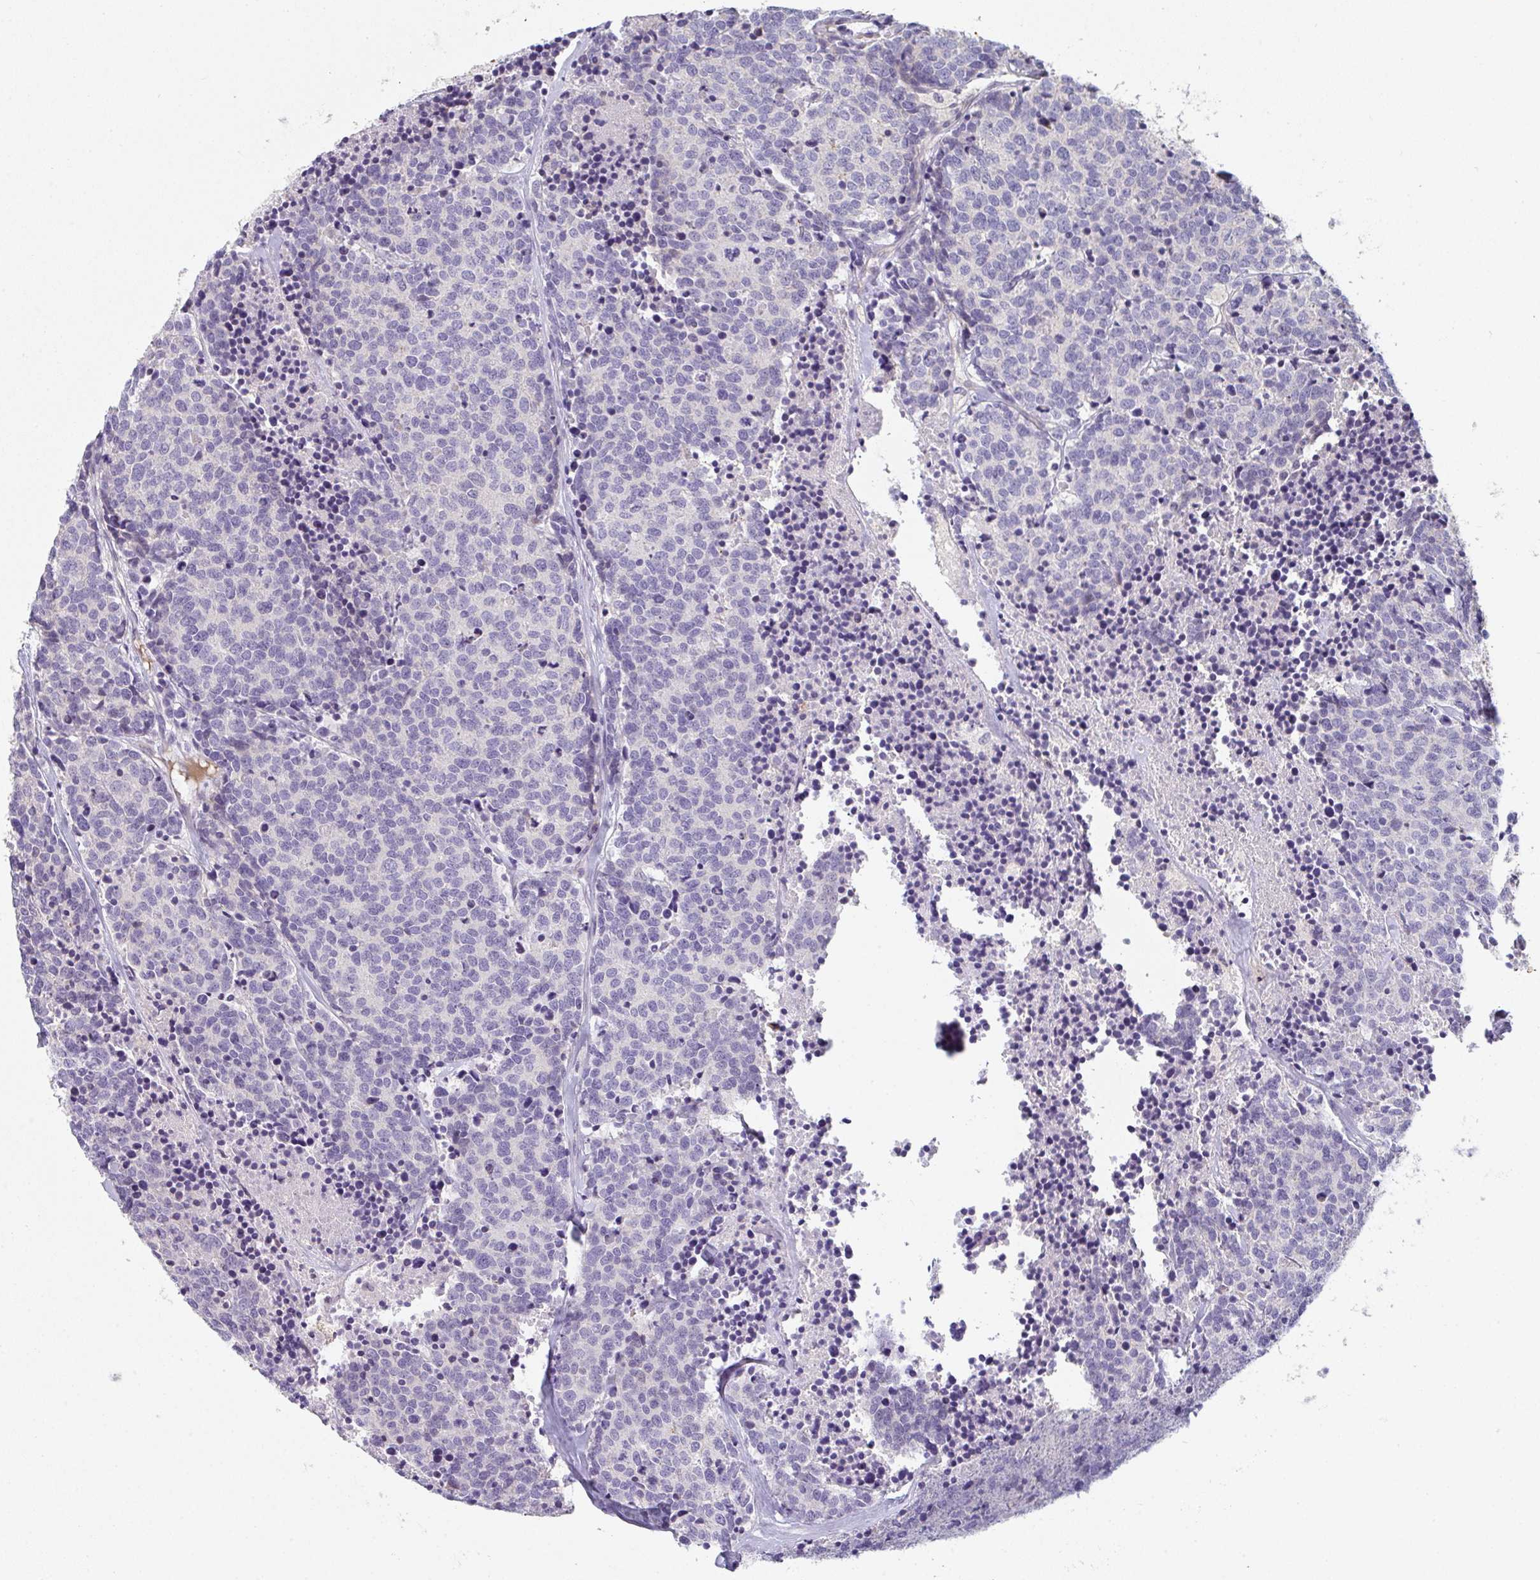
{"staining": {"intensity": "negative", "quantity": "none", "location": "none"}, "tissue": "carcinoid", "cell_type": "Tumor cells", "image_type": "cancer", "snomed": [{"axis": "morphology", "description": "Carcinoid, malignant, NOS"}, {"axis": "topography", "description": "Skin"}], "caption": "Immunohistochemistry (IHC) of human carcinoid shows no positivity in tumor cells. (Stains: DAB immunohistochemistry (IHC) with hematoxylin counter stain, Microscopy: brightfield microscopy at high magnification).", "gene": "TNFRSF10A", "patient": {"sex": "female", "age": 79}}